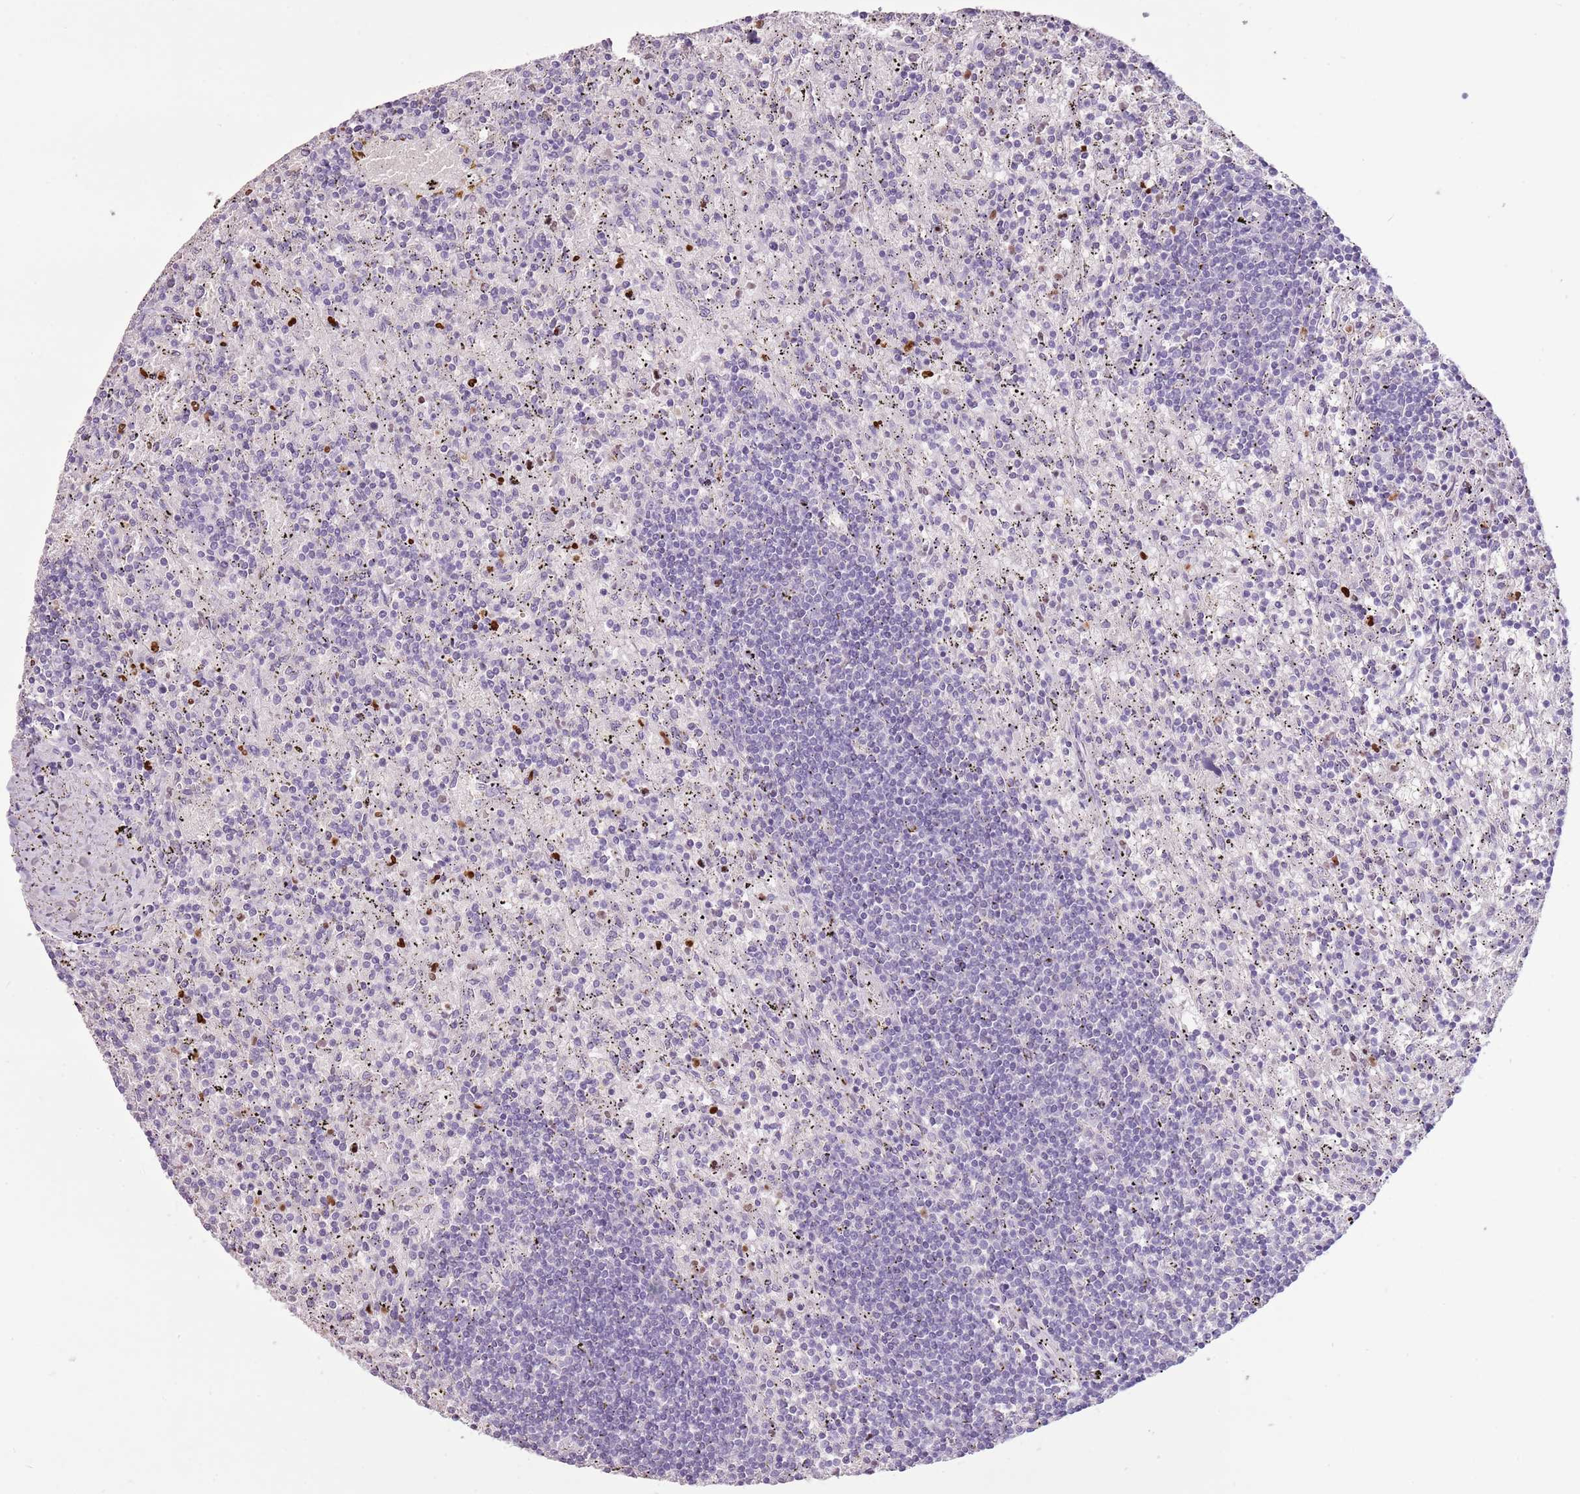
{"staining": {"intensity": "negative", "quantity": "none", "location": "none"}, "tissue": "lymphoma", "cell_type": "Tumor cells", "image_type": "cancer", "snomed": [{"axis": "morphology", "description": "Malignant lymphoma, non-Hodgkin's type, Low grade"}, {"axis": "topography", "description": "Spleen"}], "caption": "Immunohistochemical staining of human malignant lymphoma, non-Hodgkin's type (low-grade) shows no significant positivity in tumor cells.", "gene": "CELF6", "patient": {"sex": "male", "age": 76}}